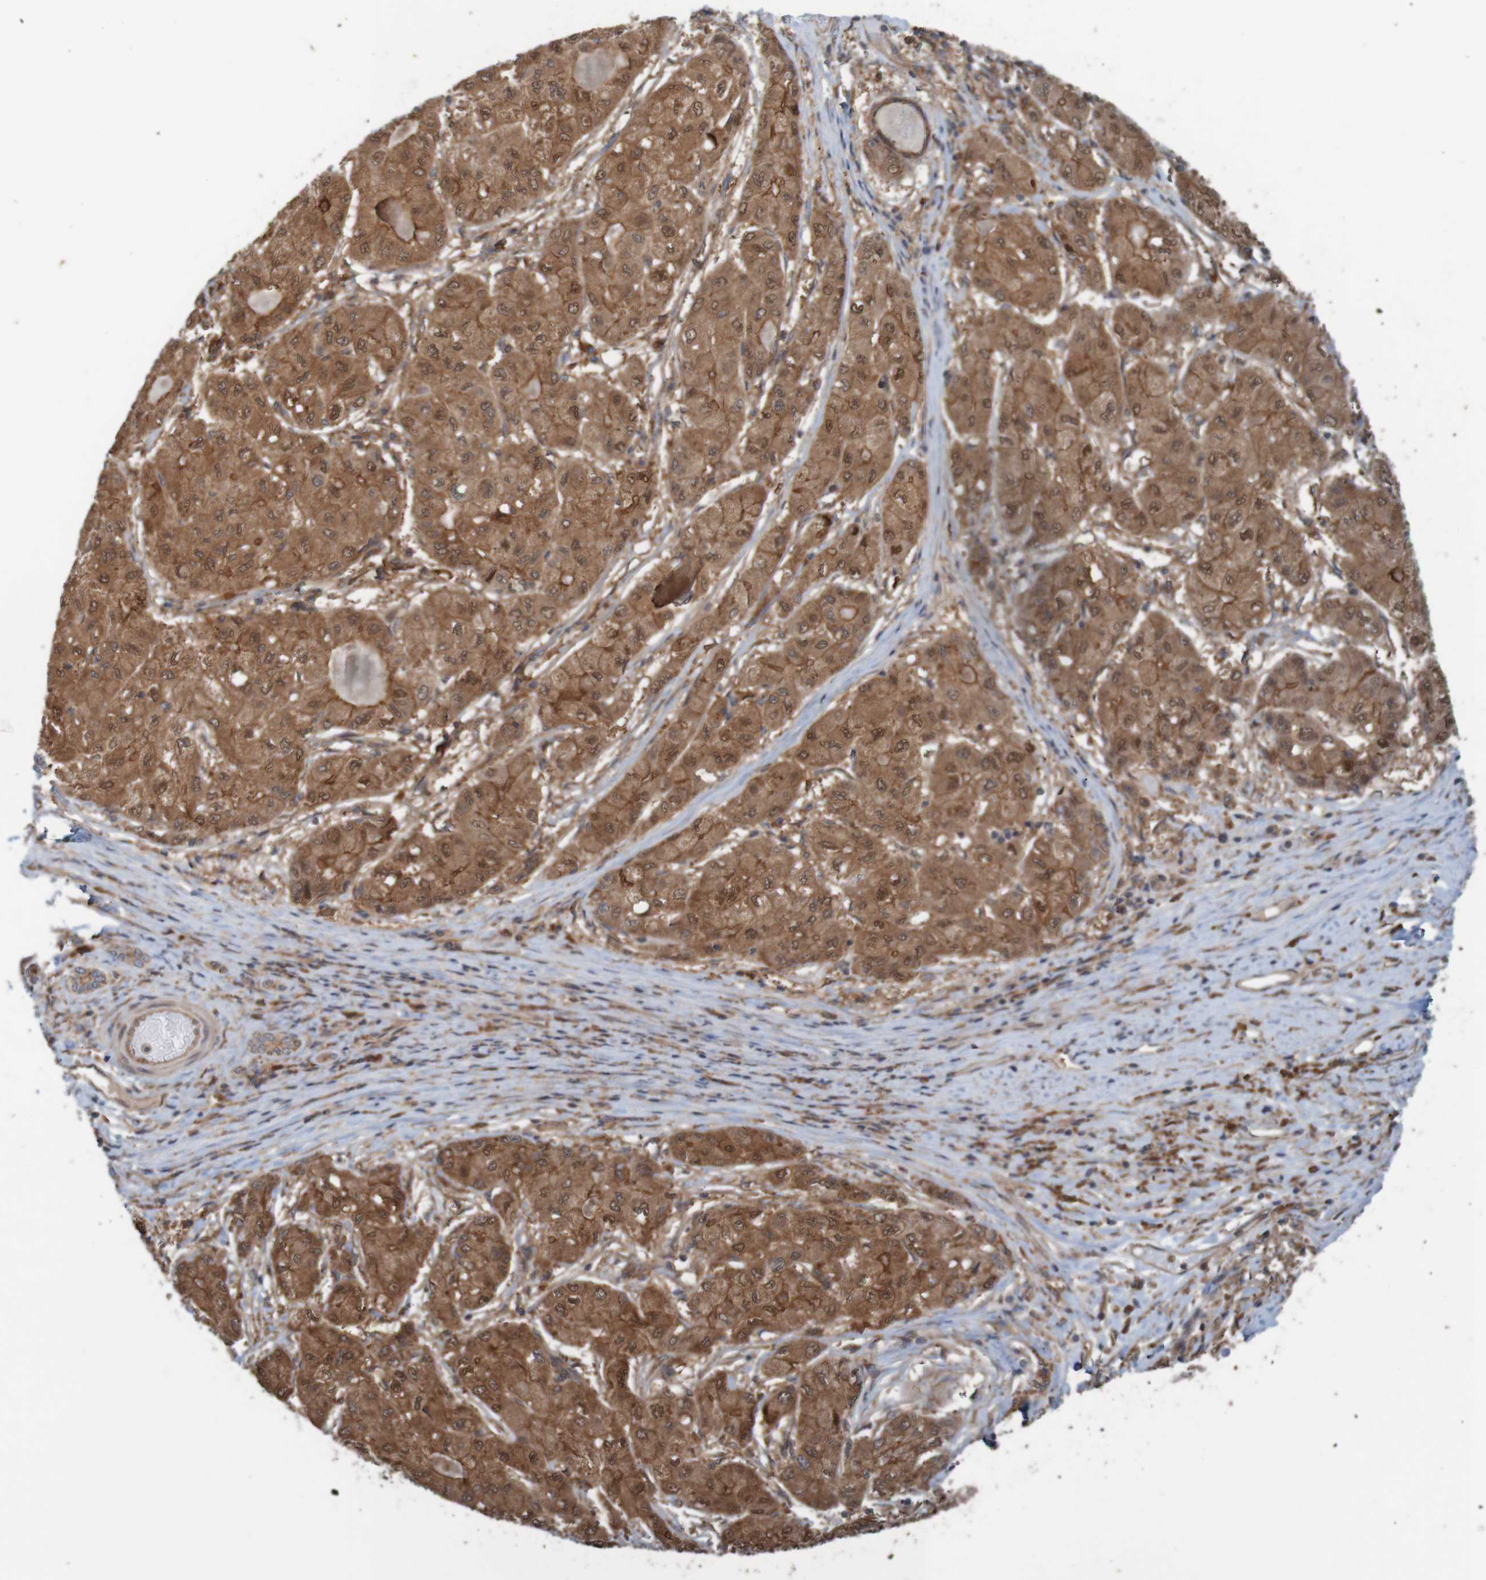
{"staining": {"intensity": "moderate", "quantity": ">75%", "location": "cytoplasmic/membranous"}, "tissue": "liver cancer", "cell_type": "Tumor cells", "image_type": "cancer", "snomed": [{"axis": "morphology", "description": "Carcinoma, Hepatocellular, NOS"}, {"axis": "topography", "description": "Liver"}], "caption": "There is medium levels of moderate cytoplasmic/membranous expression in tumor cells of liver cancer (hepatocellular carcinoma), as demonstrated by immunohistochemical staining (brown color).", "gene": "ARHGEF11", "patient": {"sex": "male", "age": 80}}